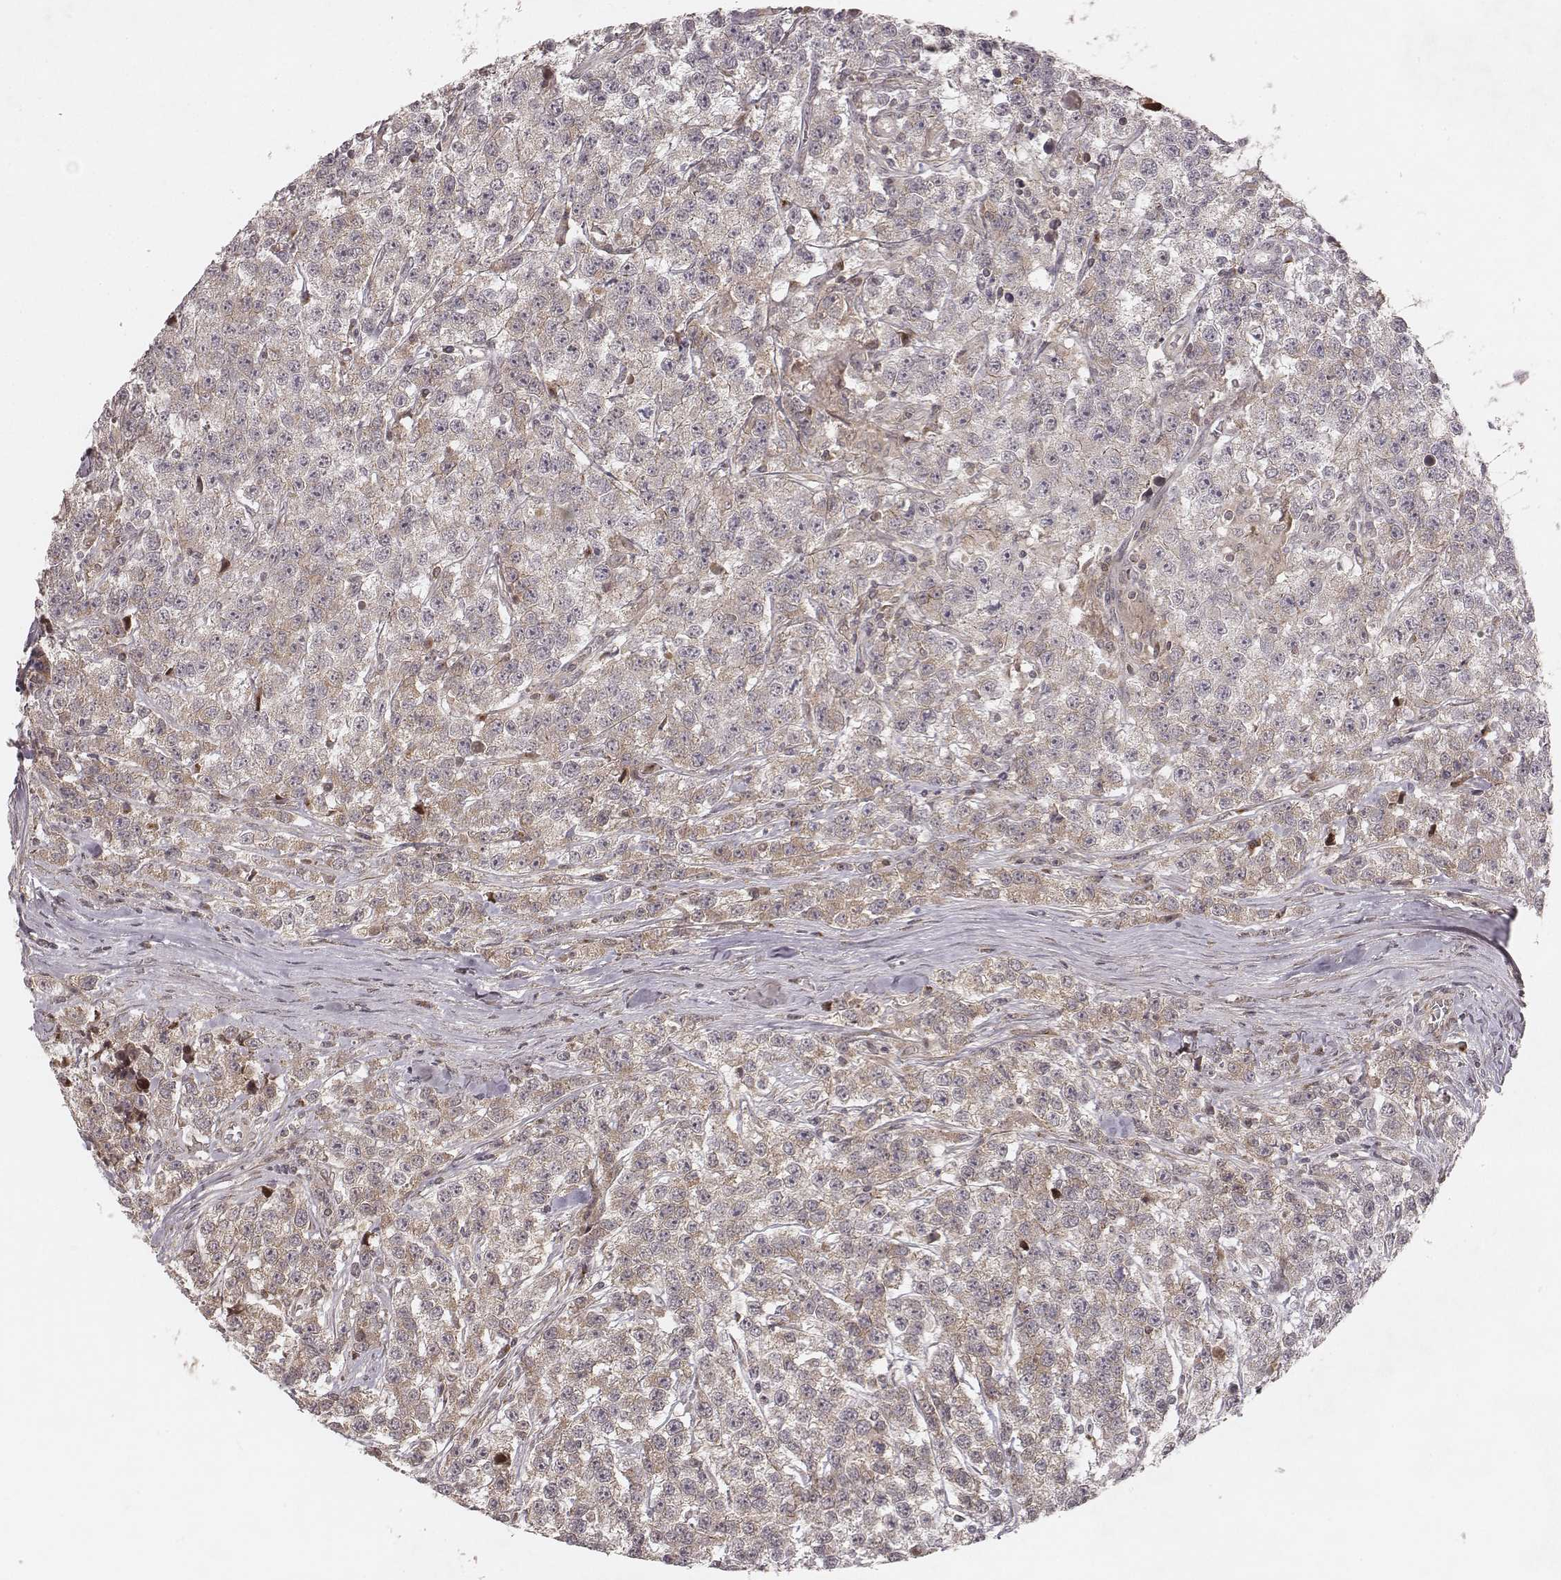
{"staining": {"intensity": "weak", "quantity": ">75%", "location": "cytoplasmic/membranous"}, "tissue": "testis cancer", "cell_type": "Tumor cells", "image_type": "cancer", "snomed": [{"axis": "morphology", "description": "Seminoma, NOS"}, {"axis": "topography", "description": "Testis"}], "caption": "Tumor cells reveal weak cytoplasmic/membranous expression in about >75% of cells in seminoma (testis).", "gene": "MYO19", "patient": {"sex": "male", "age": 59}}